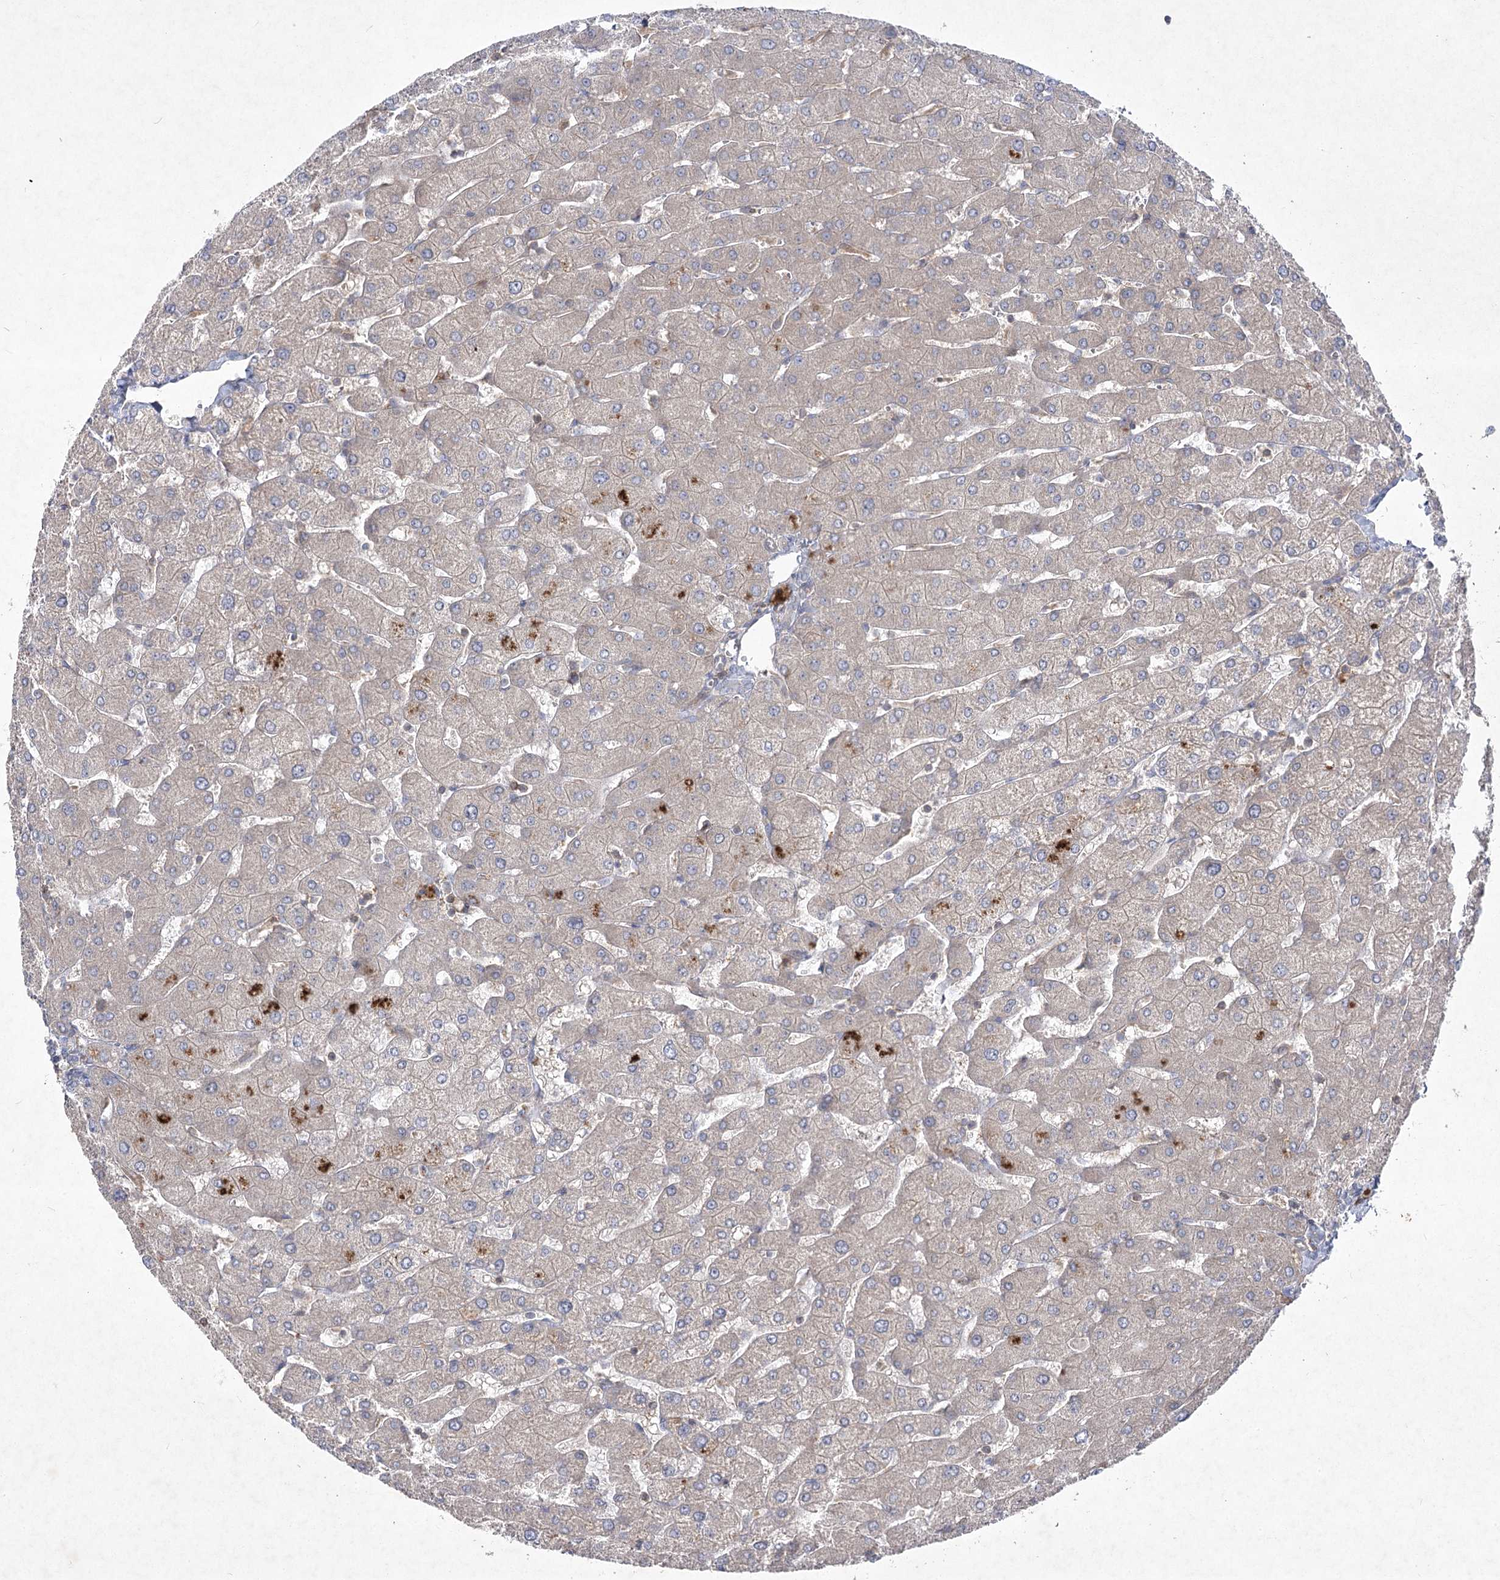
{"staining": {"intensity": "negative", "quantity": "none", "location": "none"}, "tissue": "liver", "cell_type": "Cholangiocytes", "image_type": "normal", "snomed": [{"axis": "morphology", "description": "Normal tissue, NOS"}, {"axis": "topography", "description": "Liver"}], "caption": "DAB immunohistochemical staining of unremarkable liver exhibits no significant positivity in cholangiocytes.", "gene": "CIB2", "patient": {"sex": "male", "age": 55}}